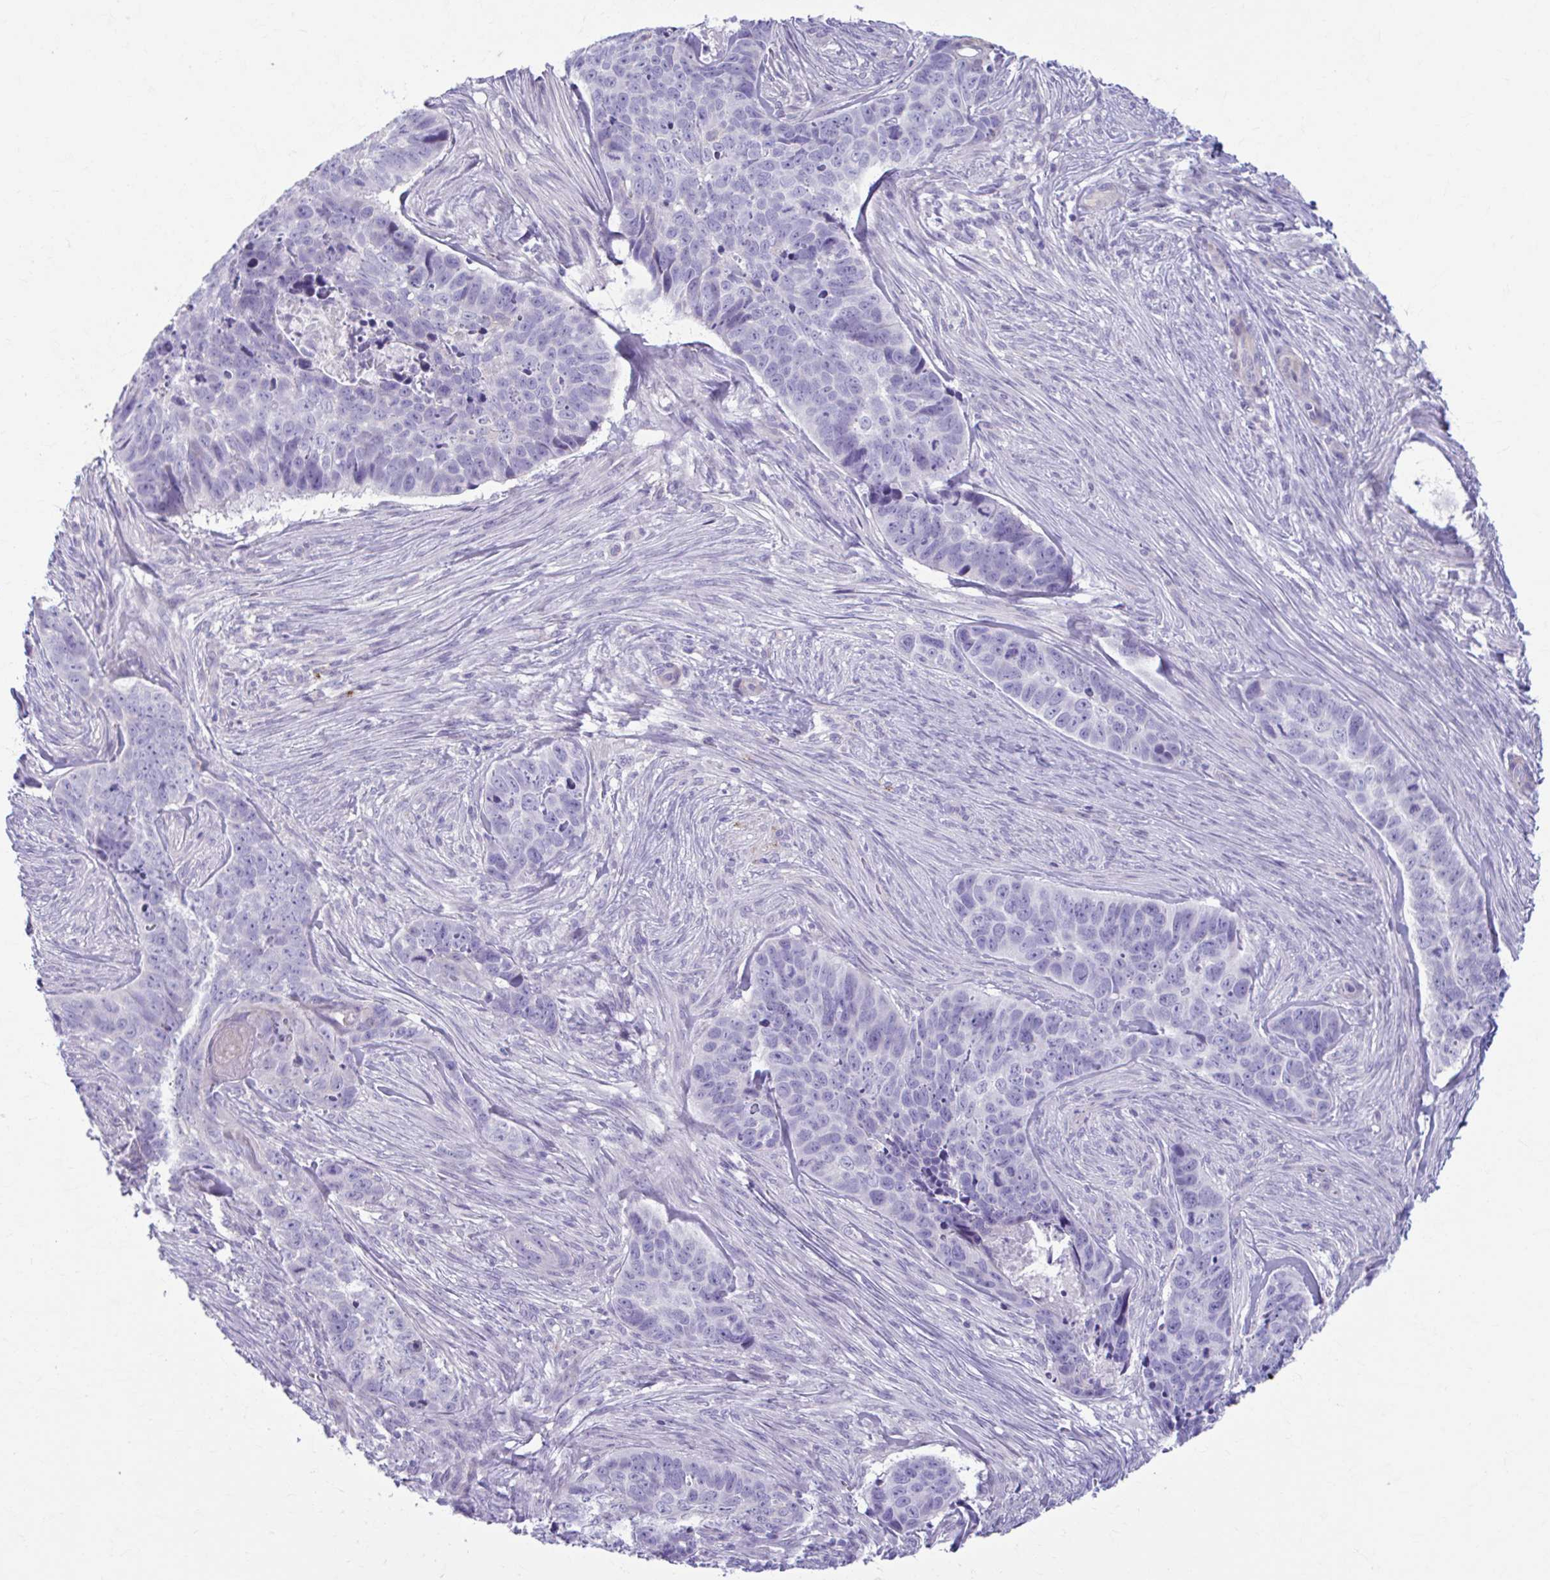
{"staining": {"intensity": "negative", "quantity": "none", "location": "none"}, "tissue": "skin cancer", "cell_type": "Tumor cells", "image_type": "cancer", "snomed": [{"axis": "morphology", "description": "Basal cell carcinoma"}, {"axis": "topography", "description": "Skin"}], "caption": "High power microscopy micrograph of an immunohistochemistry (IHC) photomicrograph of skin cancer, revealing no significant positivity in tumor cells.", "gene": "C12orf71", "patient": {"sex": "female", "age": 82}}